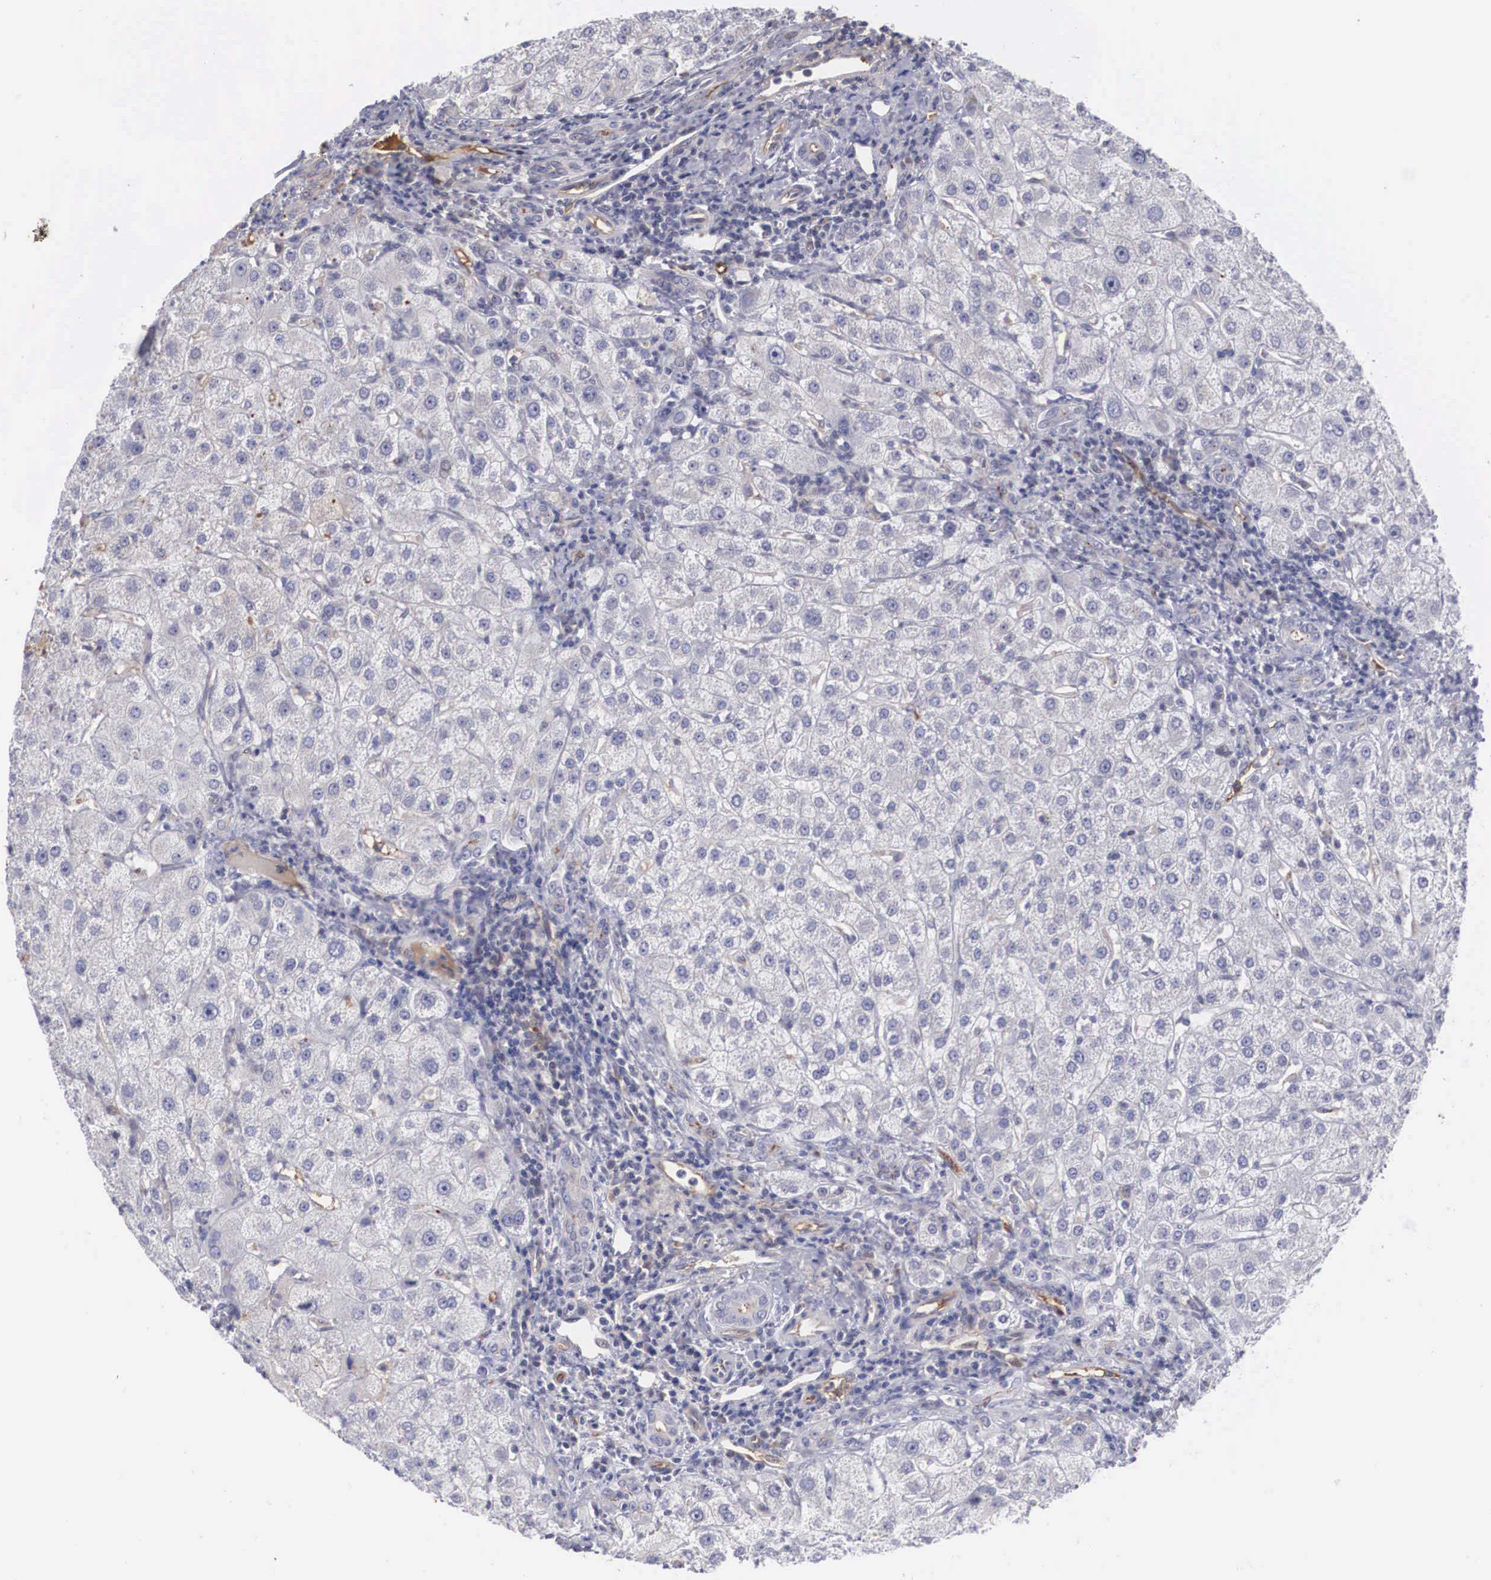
{"staining": {"intensity": "negative", "quantity": "none", "location": "none"}, "tissue": "liver", "cell_type": "Cholangiocytes", "image_type": "normal", "snomed": [{"axis": "morphology", "description": "Normal tissue, NOS"}, {"axis": "topography", "description": "Liver"}], "caption": "Cholangiocytes are negative for protein expression in benign human liver. (Brightfield microscopy of DAB (3,3'-diaminobenzidine) immunohistochemistry (IHC) at high magnification).", "gene": "RBPJ", "patient": {"sex": "female", "age": 79}}